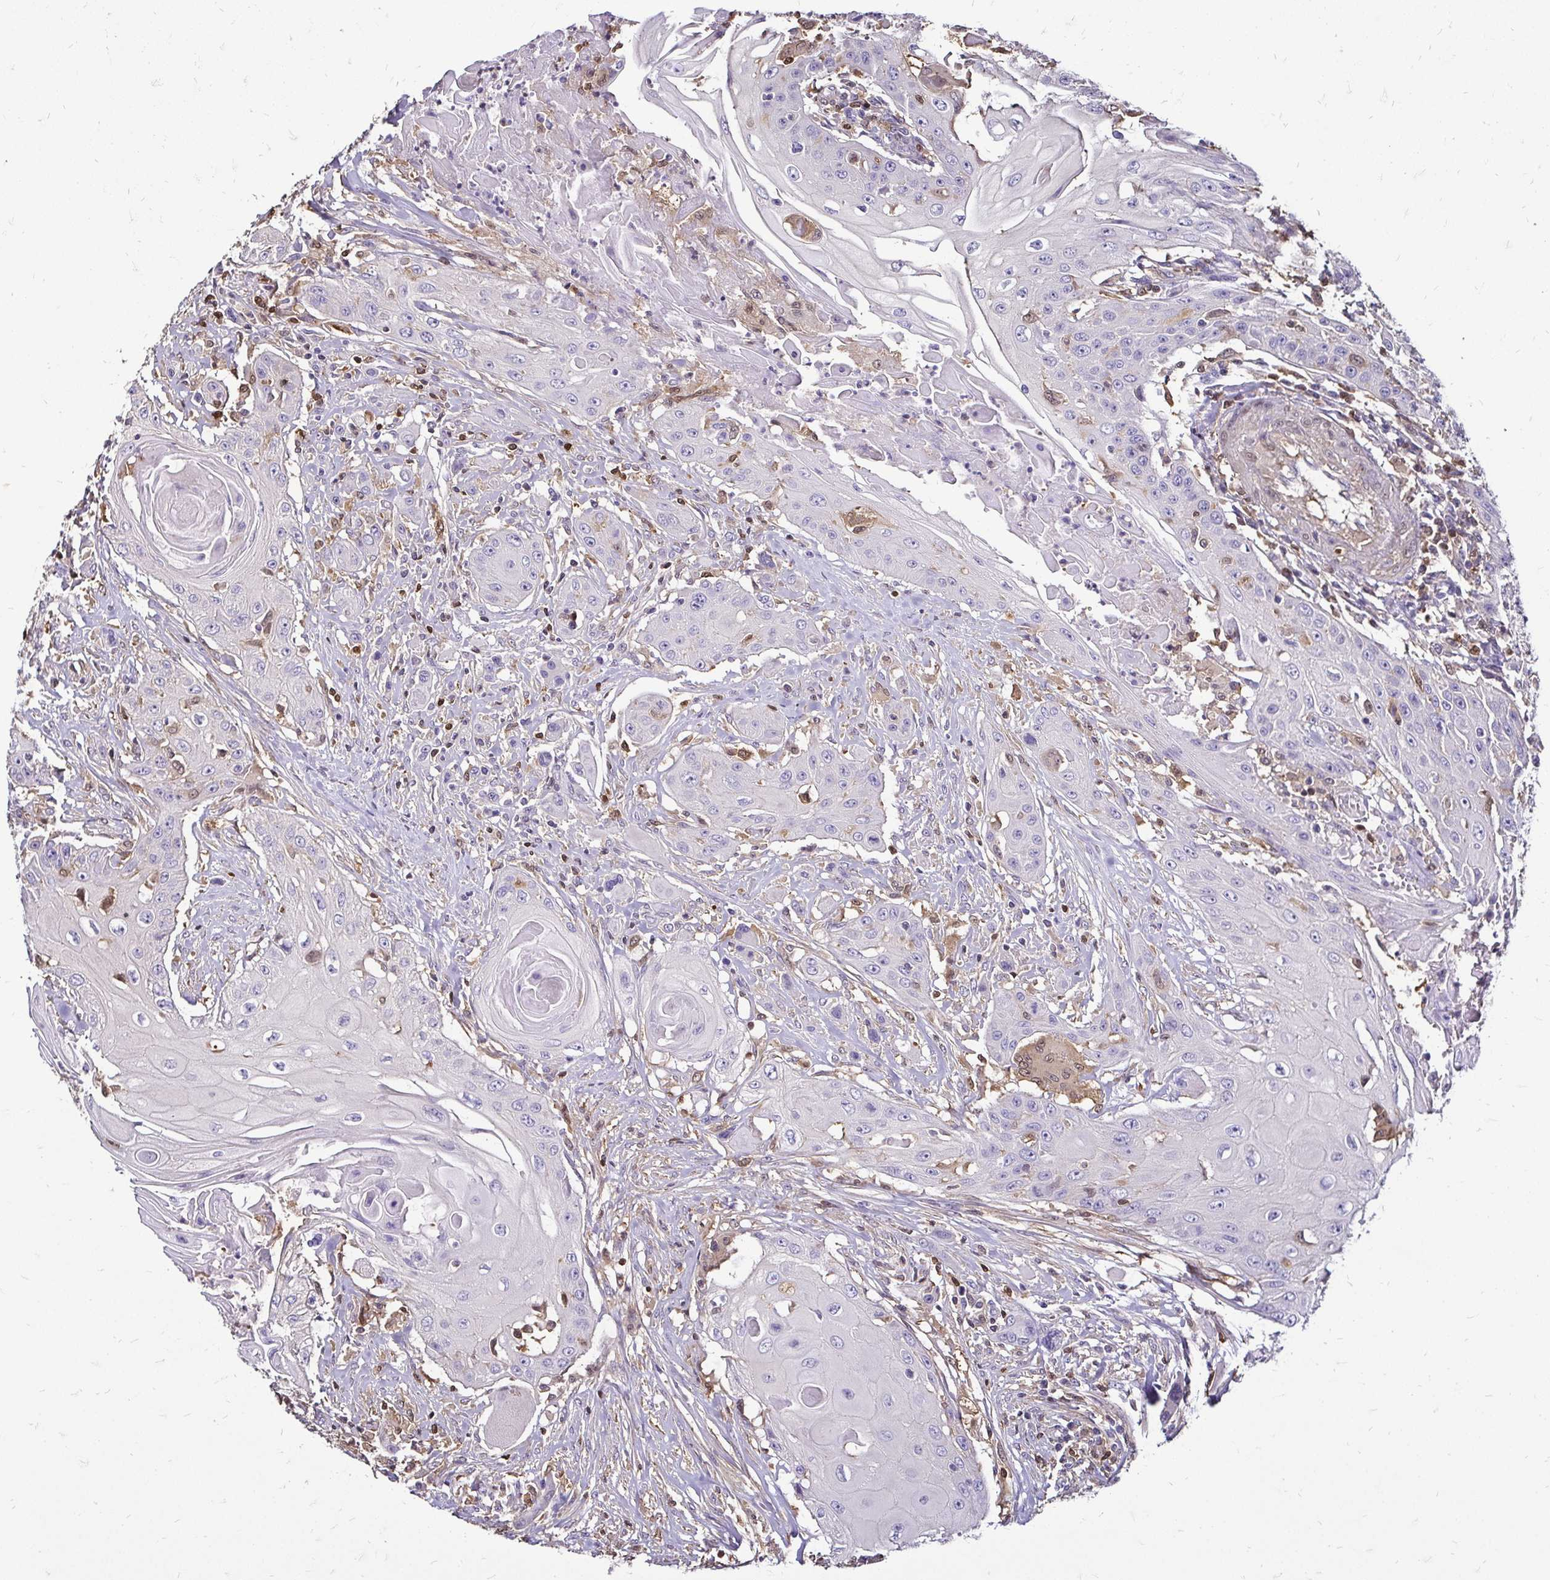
{"staining": {"intensity": "negative", "quantity": "none", "location": "none"}, "tissue": "head and neck cancer", "cell_type": "Tumor cells", "image_type": "cancer", "snomed": [{"axis": "morphology", "description": "Squamous cell carcinoma, NOS"}, {"axis": "topography", "description": "Oral tissue"}, {"axis": "topography", "description": "Head-Neck"}, {"axis": "topography", "description": "Neck, NOS"}], "caption": "A high-resolution micrograph shows IHC staining of squamous cell carcinoma (head and neck), which displays no significant staining in tumor cells.", "gene": "ZFP1", "patient": {"sex": "female", "age": 55}}